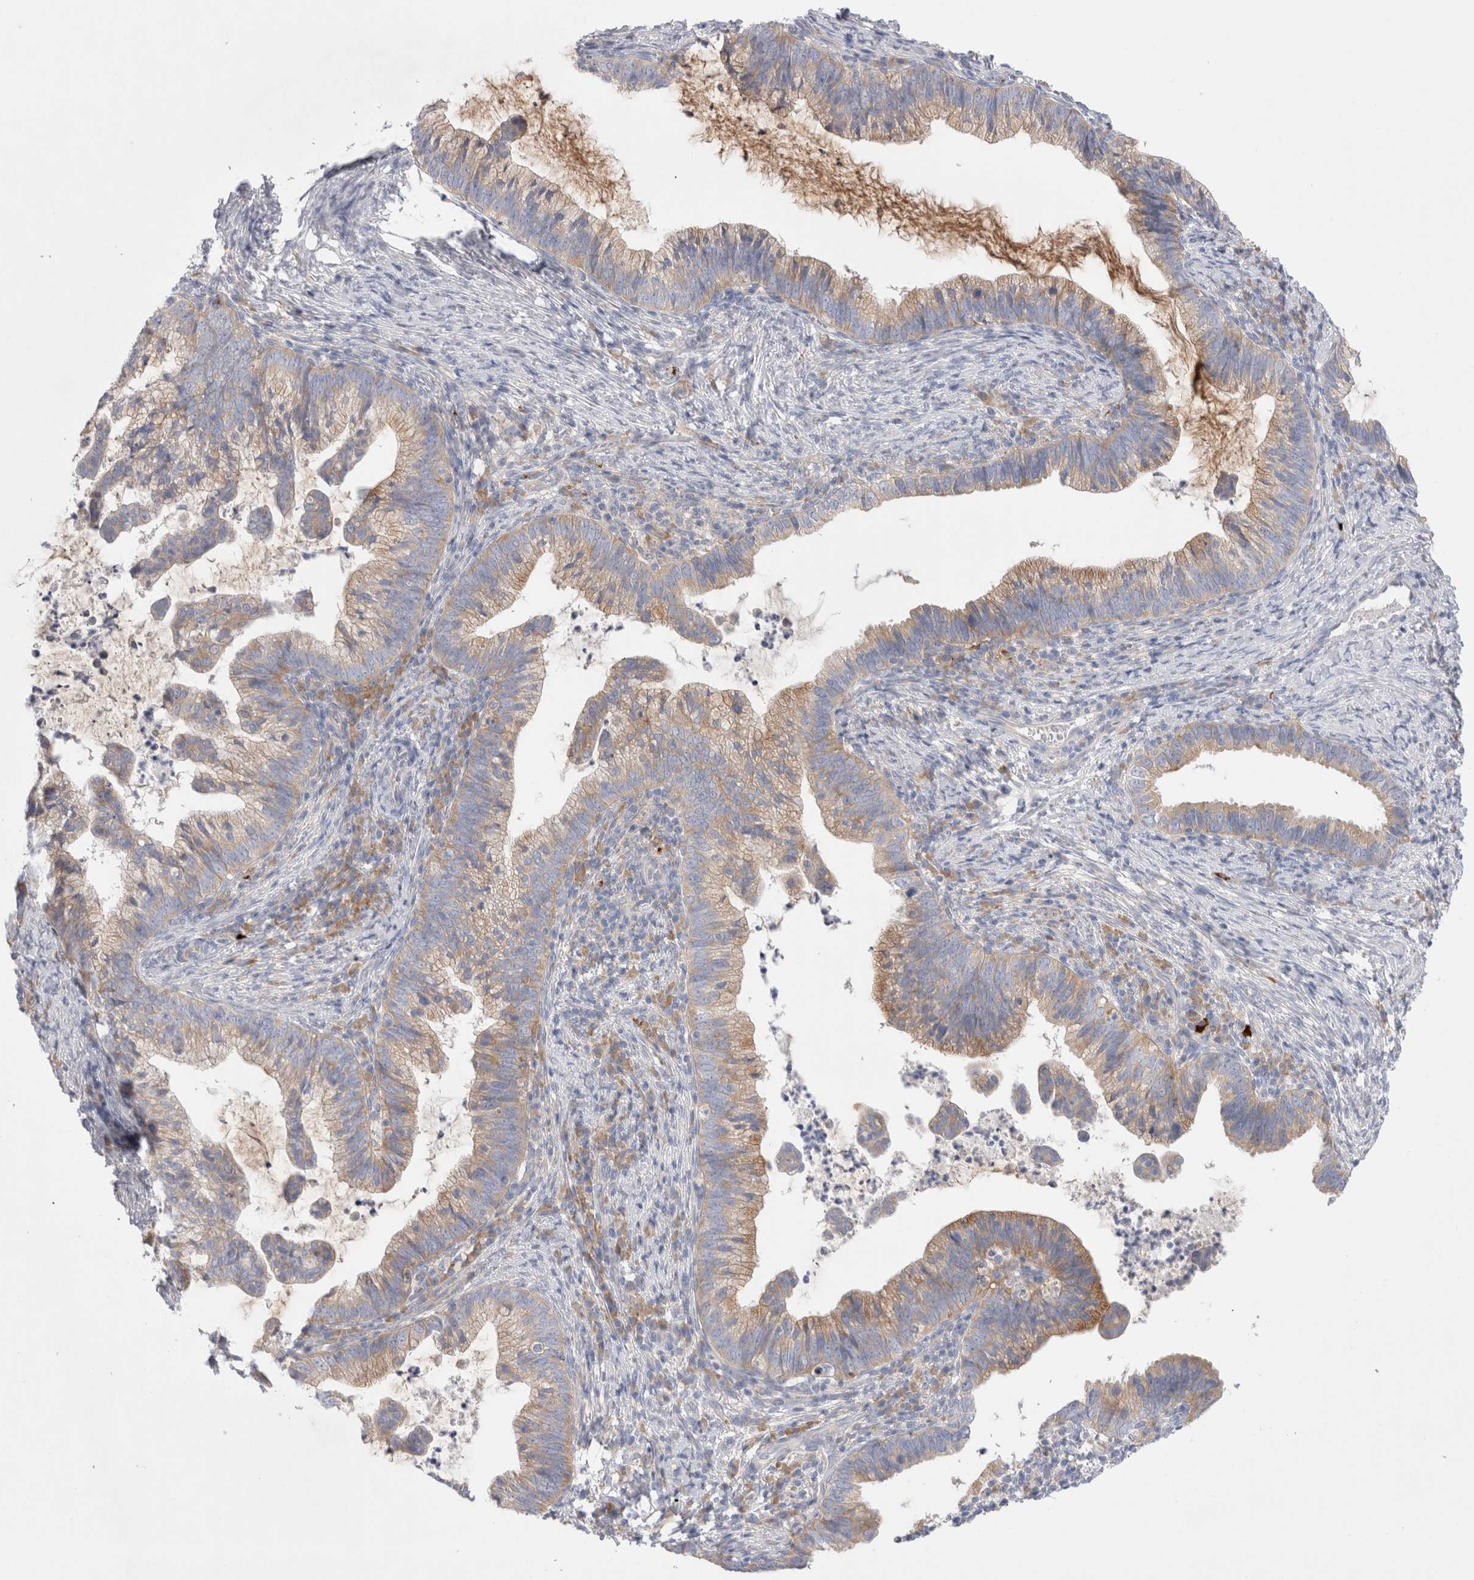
{"staining": {"intensity": "weak", "quantity": ">75%", "location": "cytoplasmic/membranous"}, "tissue": "cervical cancer", "cell_type": "Tumor cells", "image_type": "cancer", "snomed": [{"axis": "morphology", "description": "Adenocarcinoma, NOS"}, {"axis": "topography", "description": "Cervix"}], "caption": "High-magnification brightfield microscopy of cervical adenocarcinoma stained with DAB (3,3'-diaminobenzidine) (brown) and counterstained with hematoxylin (blue). tumor cells exhibit weak cytoplasmic/membranous staining is seen in approximately>75% of cells. The staining was performed using DAB, with brown indicating positive protein expression. Nuclei are stained blue with hematoxylin.", "gene": "RBM12B", "patient": {"sex": "female", "age": 36}}